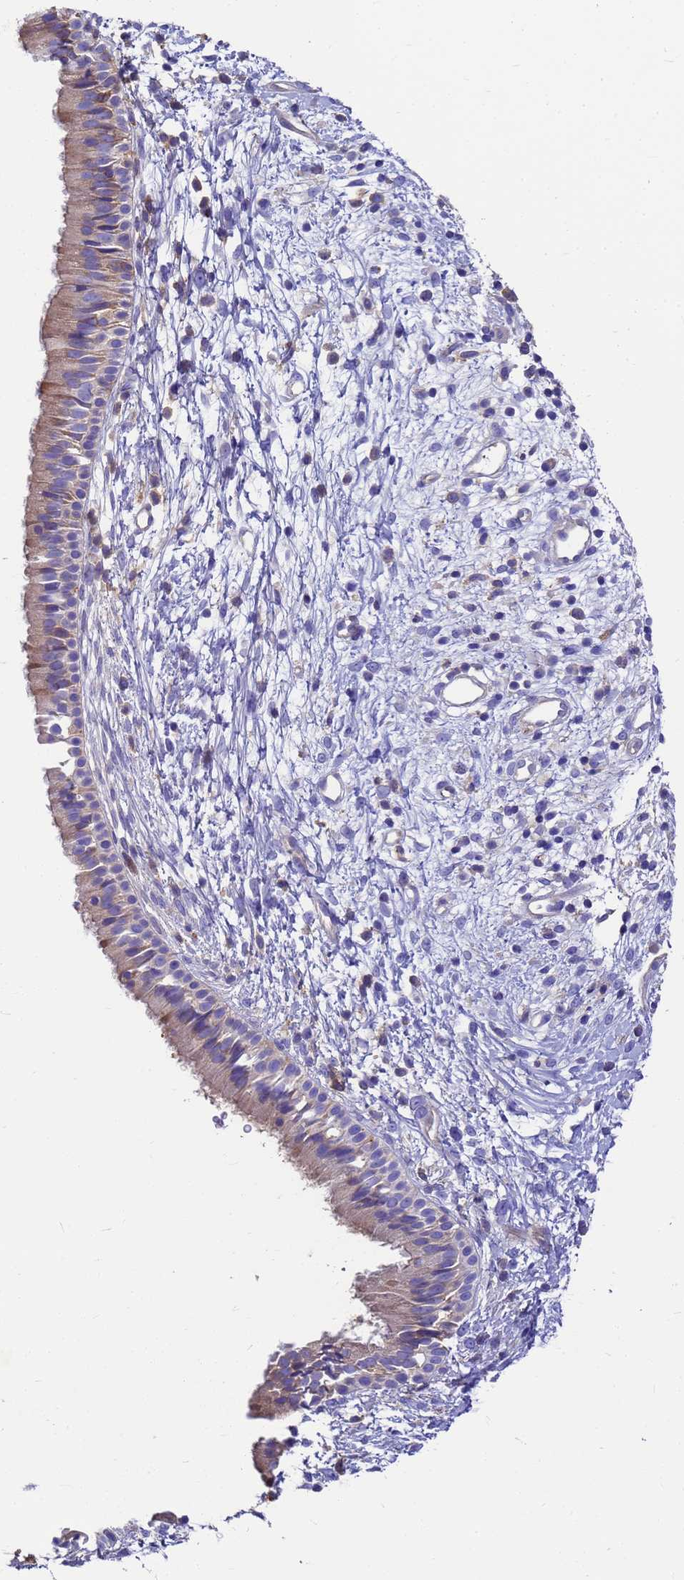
{"staining": {"intensity": "weak", "quantity": "<25%", "location": "cytoplasmic/membranous"}, "tissue": "nasopharynx", "cell_type": "Respiratory epithelial cells", "image_type": "normal", "snomed": [{"axis": "morphology", "description": "Normal tissue, NOS"}, {"axis": "topography", "description": "Nasopharynx"}], "caption": "The micrograph shows no staining of respiratory epithelial cells in unremarkable nasopharynx. (Brightfield microscopy of DAB immunohistochemistry at high magnification).", "gene": "ZNF235", "patient": {"sex": "male", "age": 22}}